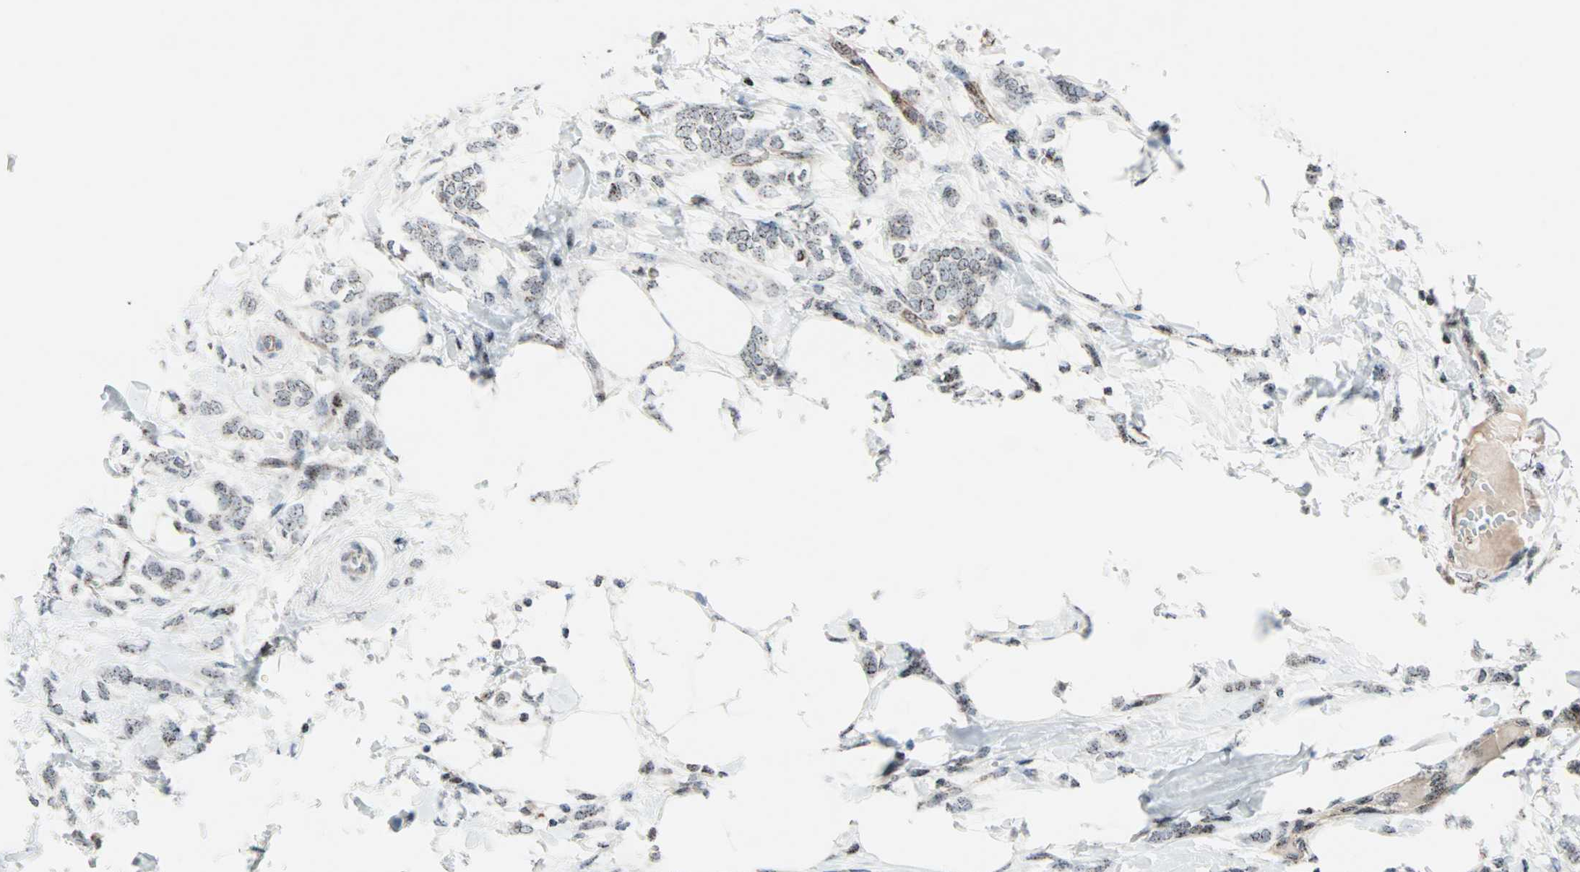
{"staining": {"intensity": "weak", "quantity": ">75%", "location": "nuclear"}, "tissue": "breast cancer", "cell_type": "Tumor cells", "image_type": "cancer", "snomed": [{"axis": "morphology", "description": "Lobular carcinoma, in situ"}, {"axis": "morphology", "description": "Lobular carcinoma"}, {"axis": "topography", "description": "Breast"}], "caption": "Protein staining of lobular carcinoma (breast) tissue reveals weak nuclear staining in about >75% of tumor cells. The protein is stained brown, and the nuclei are stained in blue (DAB (3,3'-diaminobenzidine) IHC with brightfield microscopy, high magnification).", "gene": "CENPA", "patient": {"sex": "female", "age": 41}}